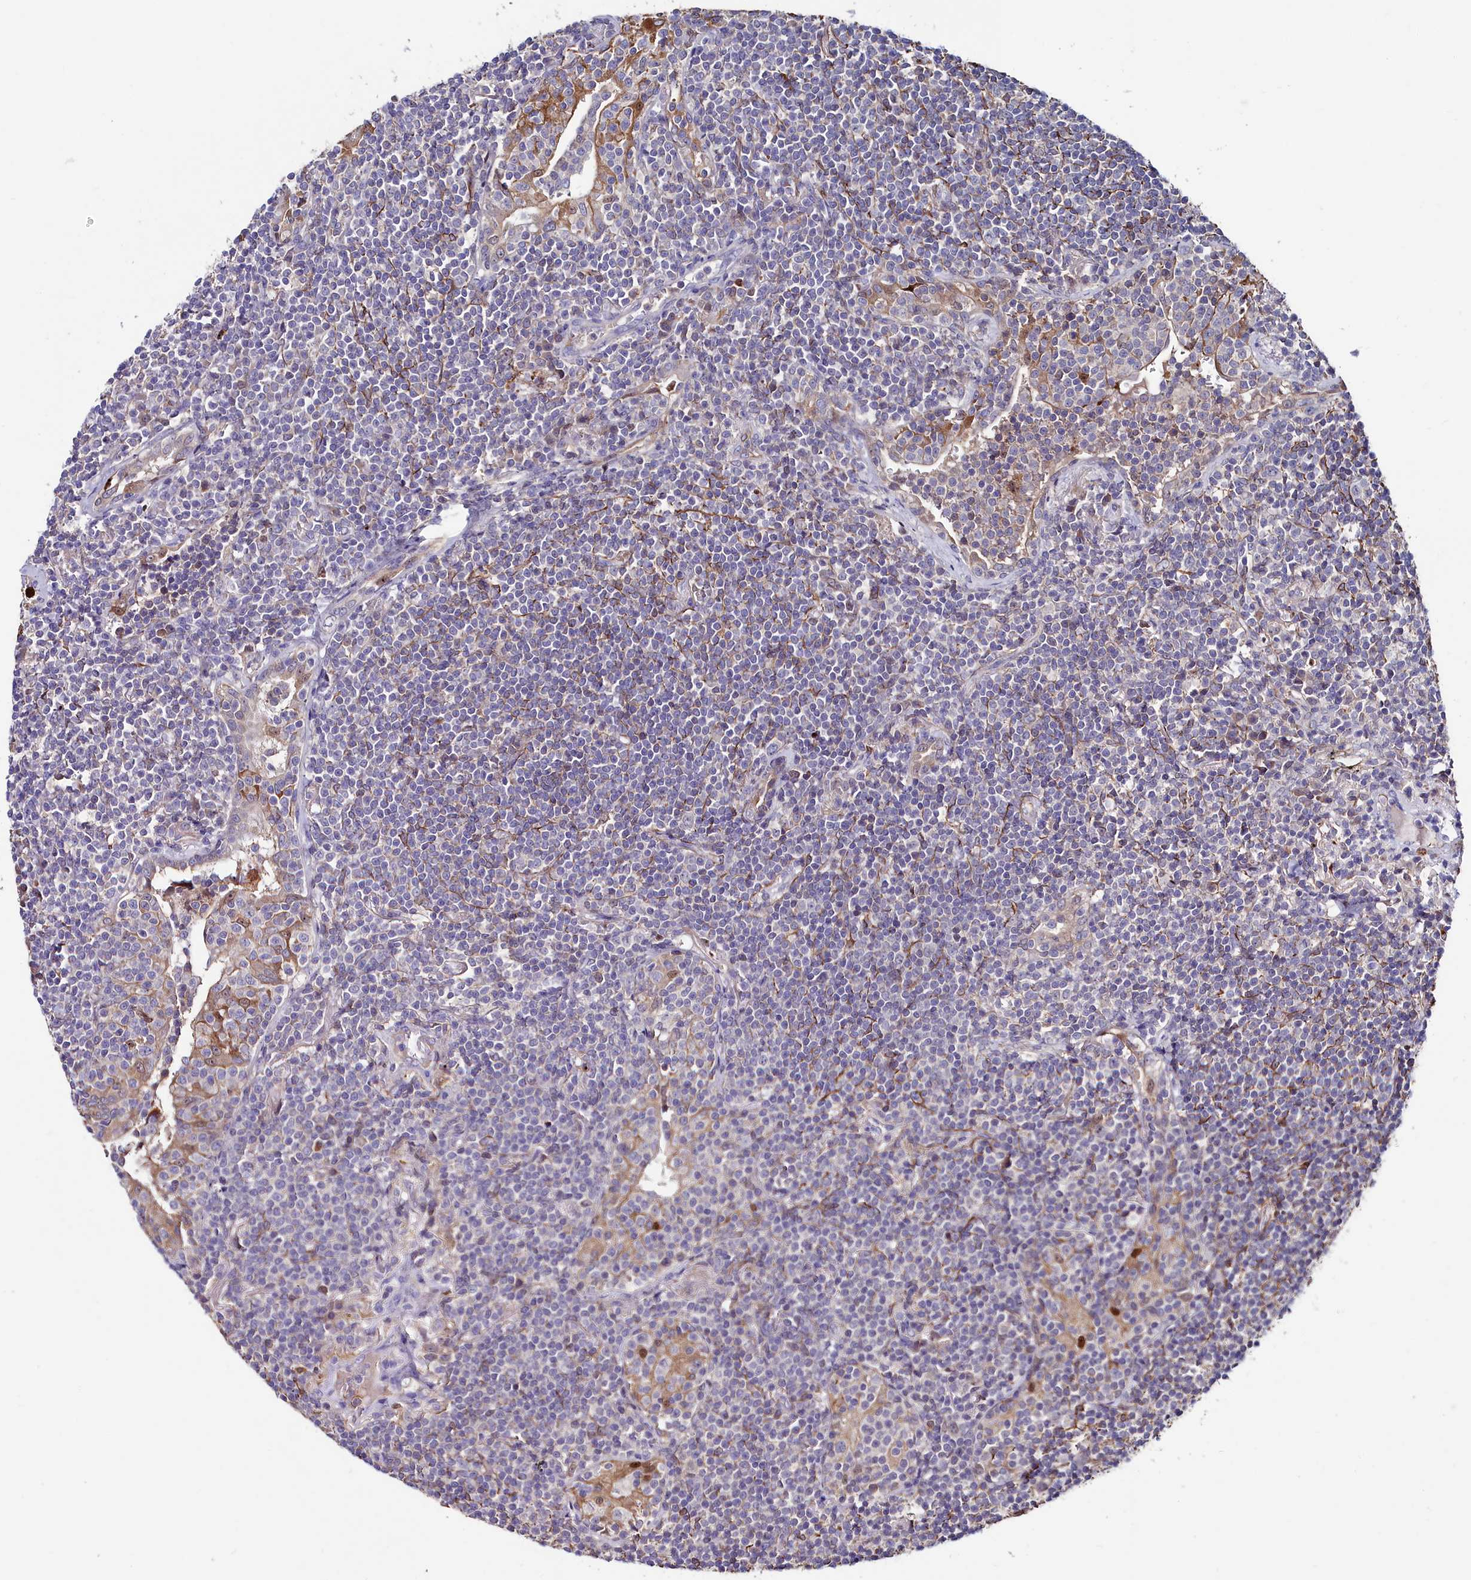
{"staining": {"intensity": "negative", "quantity": "none", "location": "none"}, "tissue": "lymphoma", "cell_type": "Tumor cells", "image_type": "cancer", "snomed": [{"axis": "morphology", "description": "Malignant lymphoma, non-Hodgkin's type, Low grade"}, {"axis": "topography", "description": "Lung"}], "caption": "Immunohistochemical staining of low-grade malignant lymphoma, non-Hodgkin's type demonstrates no significant positivity in tumor cells.", "gene": "AMBRA1", "patient": {"sex": "female", "age": 71}}